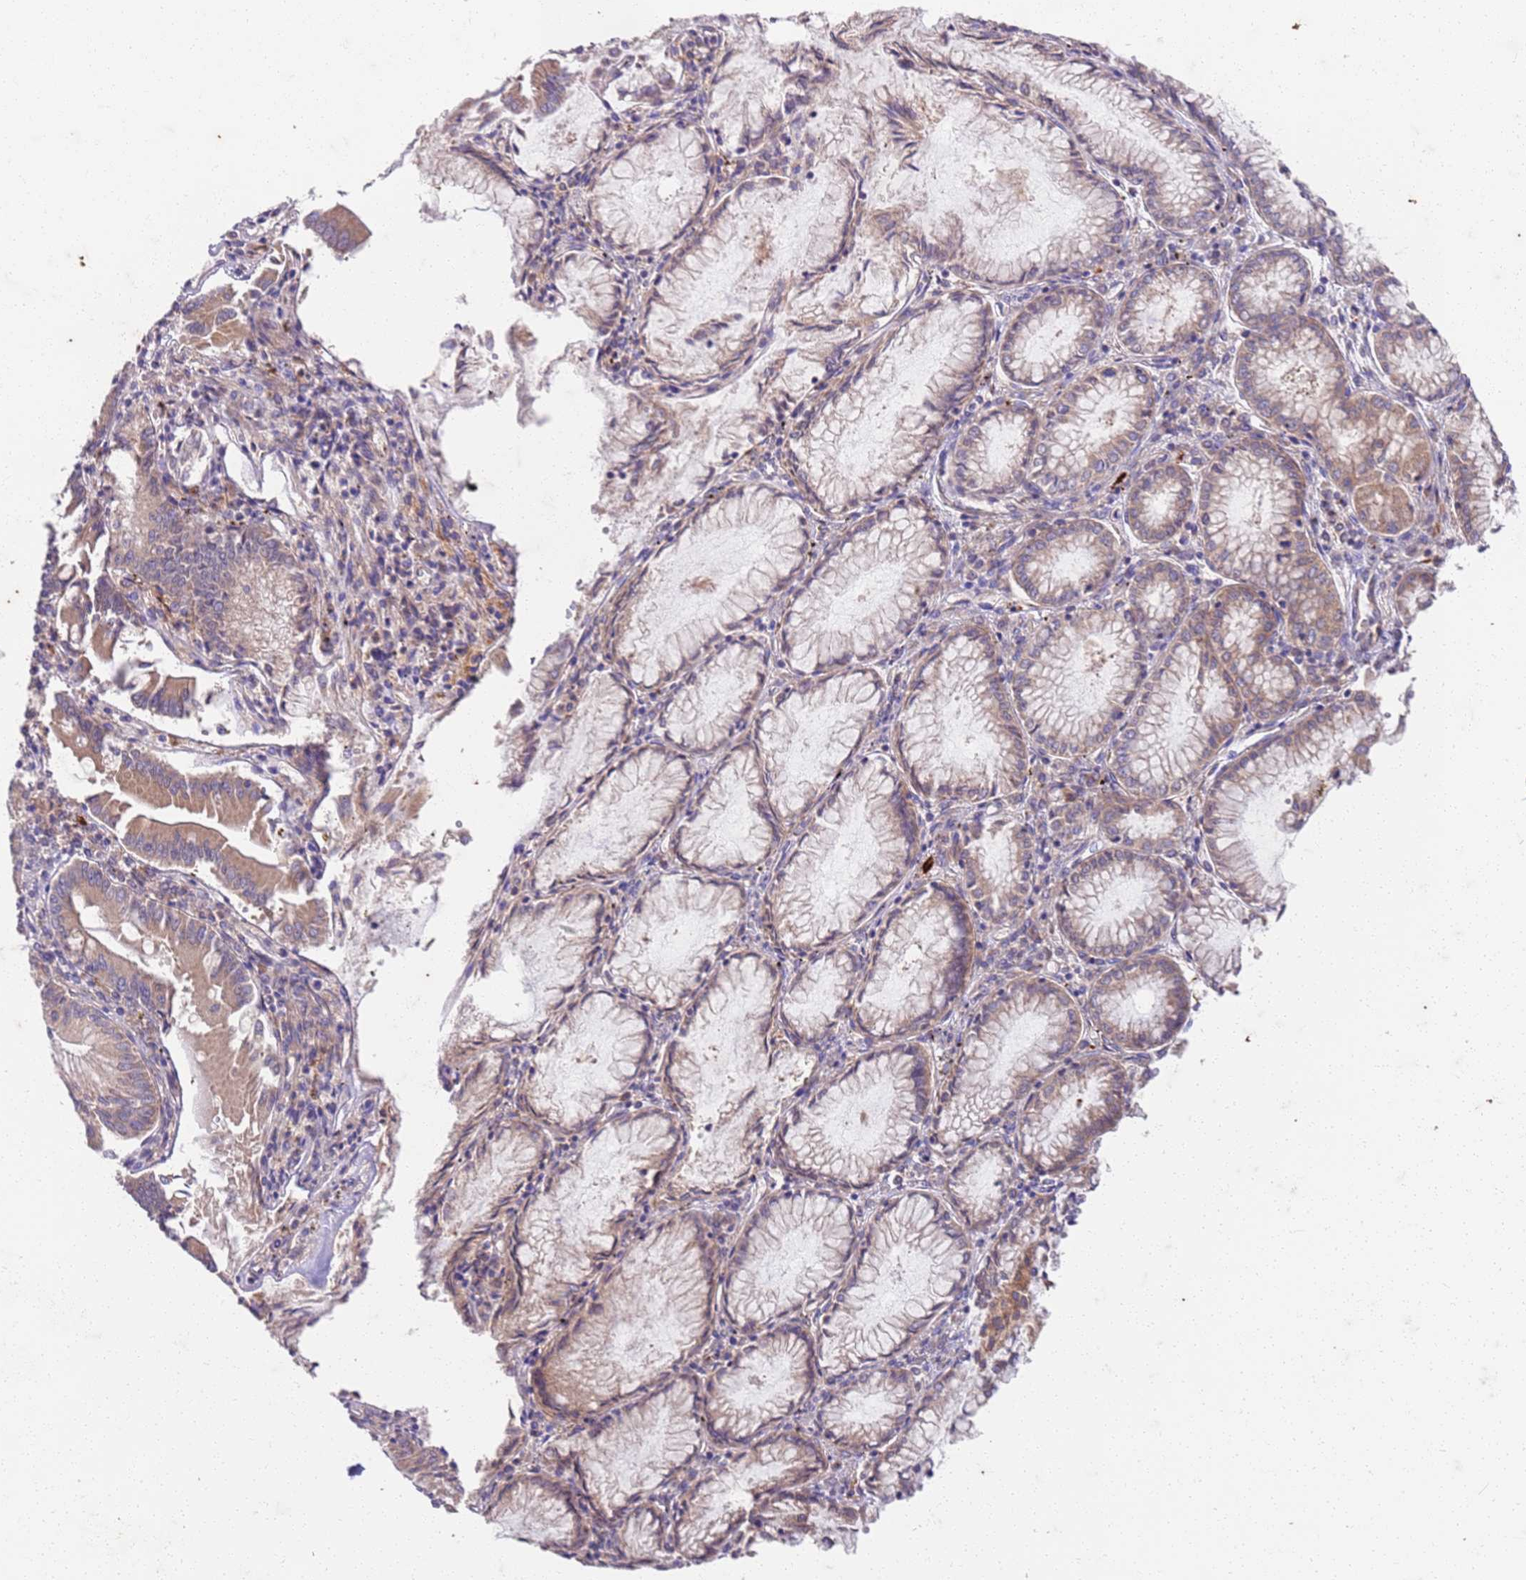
{"staining": {"intensity": "moderate", "quantity": ">75%", "location": "cytoplasmic/membranous"}, "tissue": "pancreatic cancer", "cell_type": "Tumor cells", "image_type": "cancer", "snomed": [{"axis": "morphology", "description": "Adenocarcinoma, NOS"}, {"axis": "topography", "description": "Pancreas"}], "caption": "Adenocarcinoma (pancreatic) stained with DAB immunohistochemistry (IHC) demonstrates medium levels of moderate cytoplasmic/membranous expression in approximately >75% of tumor cells.", "gene": "OSBP", "patient": {"sex": "female", "age": 50}}